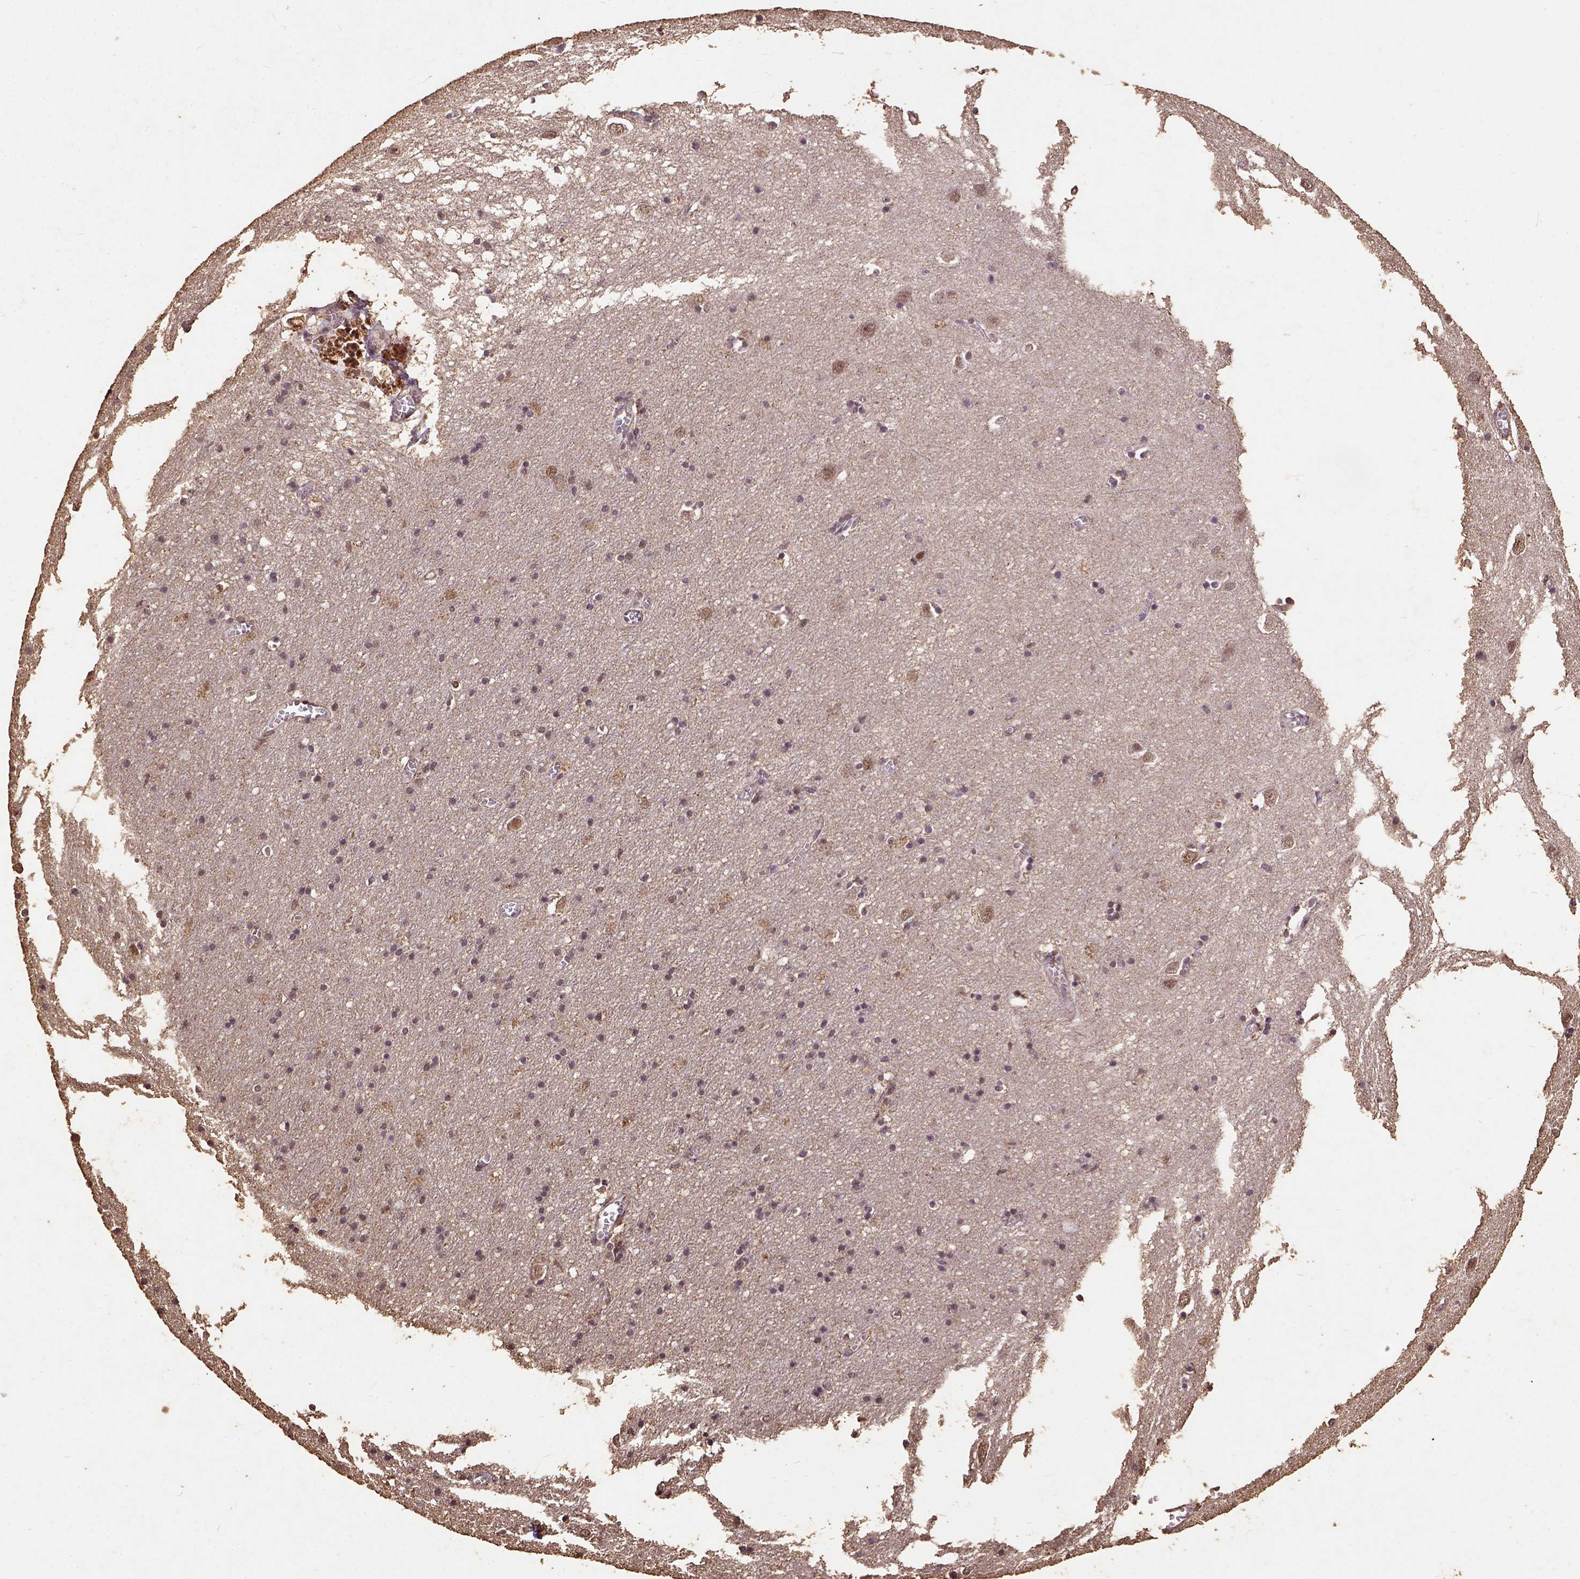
{"staining": {"intensity": "moderate", "quantity": ">75%", "location": "nuclear"}, "tissue": "cerebral cortex", "cell_type": "Endothelial cells", "image_type": "normal", "snomed": [{"axis": "morphology", "description": "Normal tissue, NOS"}, {"axis": "topography", "description": "Cerebral cortex"}], "caption": "This is a micrograph of IHC staining of normal cerebral cortex, which shows moderate positivity in the nuclear of endothelial cells.", "gene": "NACC1", "patient": {"sex": "male", "age": 70}}